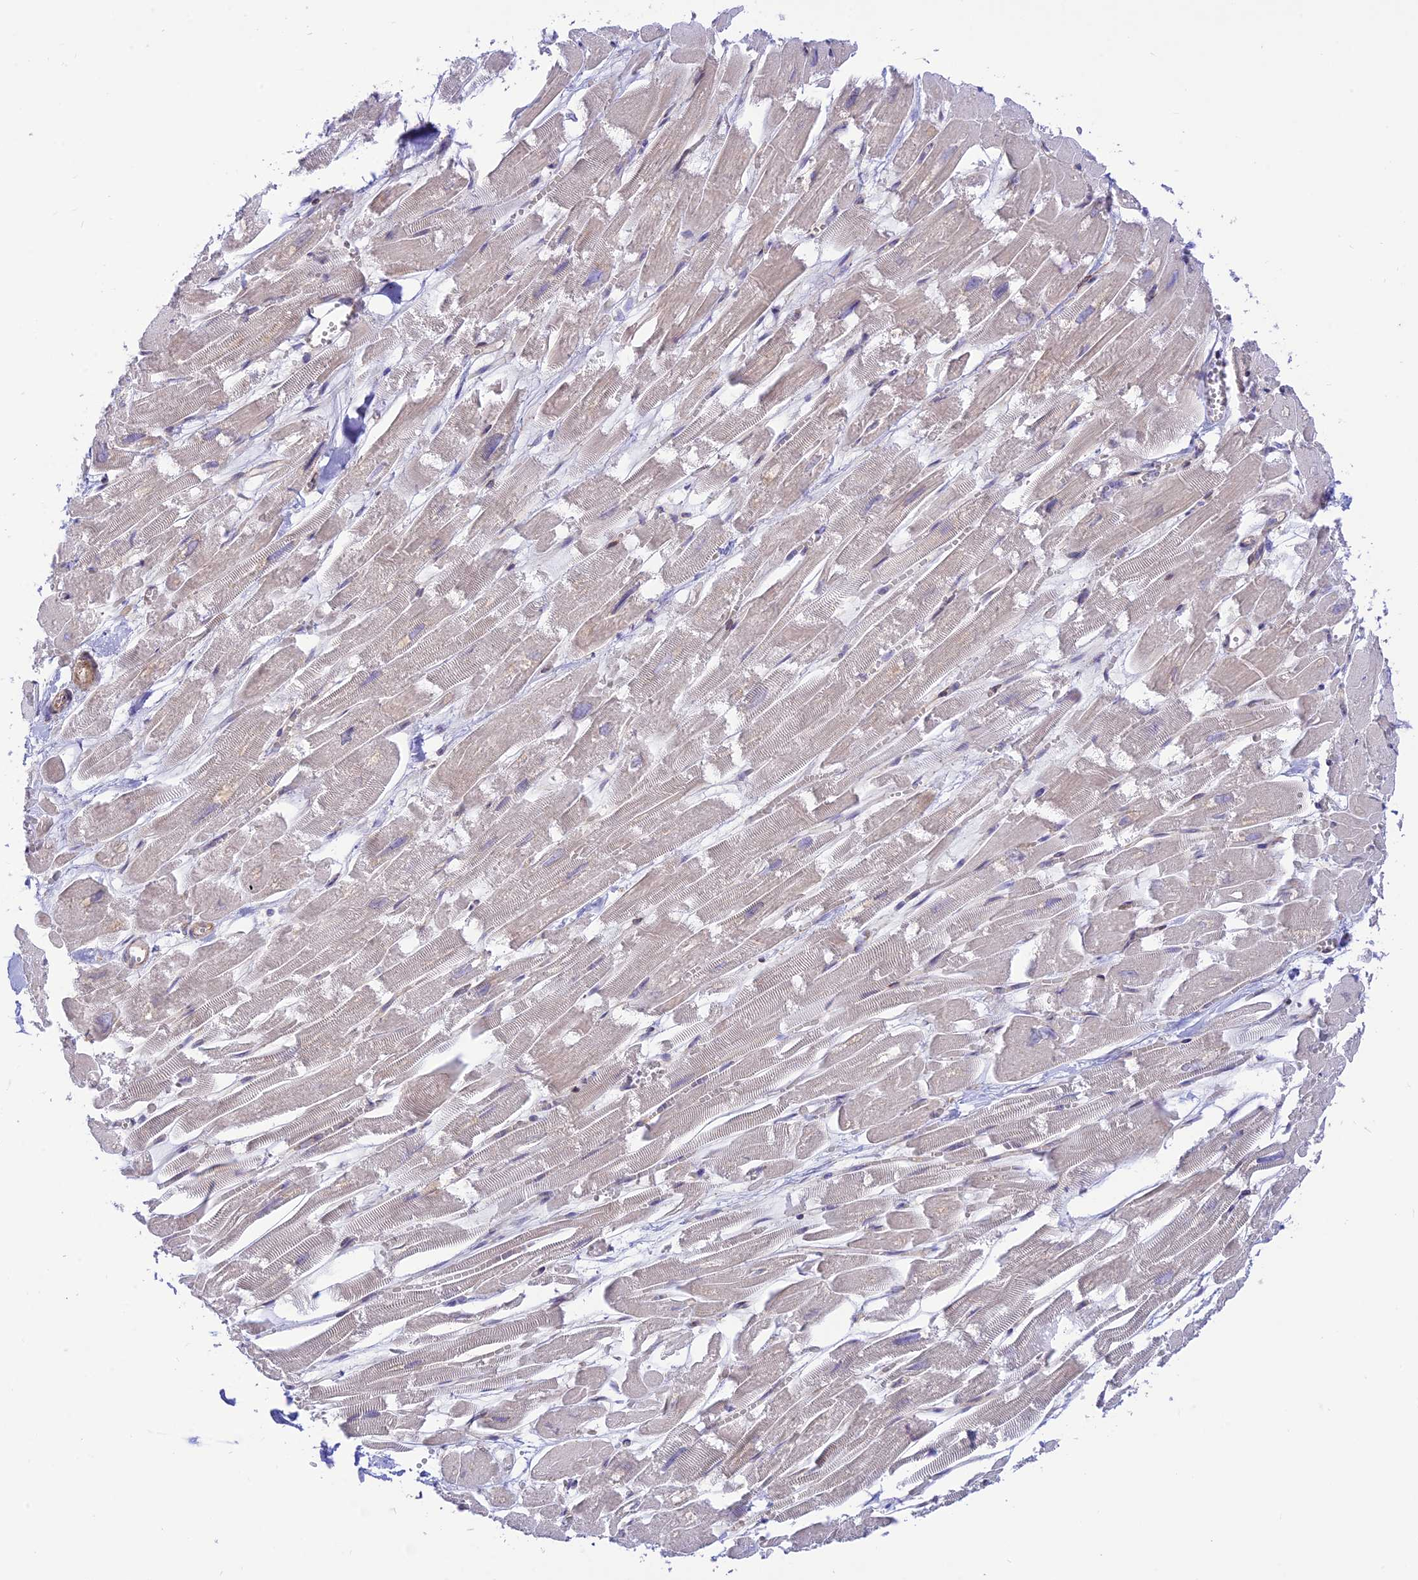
{"staining": {"intensity": "negative", "quantity": "none", "location": "none"}, "tissue": "heart muscle", "cell_type": "Cardiomyocytes", "image_type": "normal", "snomed": [{"axis": "morphology", "description": "Normal tissue, NOS"}, {"axis": "topography", "description": "Heart"}], "caption": "Histopathology image shows no significant protein positivity in cardiomyocytes of benign heart muscle. (Brightfield microscopy of DAB (3,3'-diaminobenzidine) immunohistochemistry at high magnification).", "gene": "KCNAB1", "patient": {"sex": "male", "age": 54}}